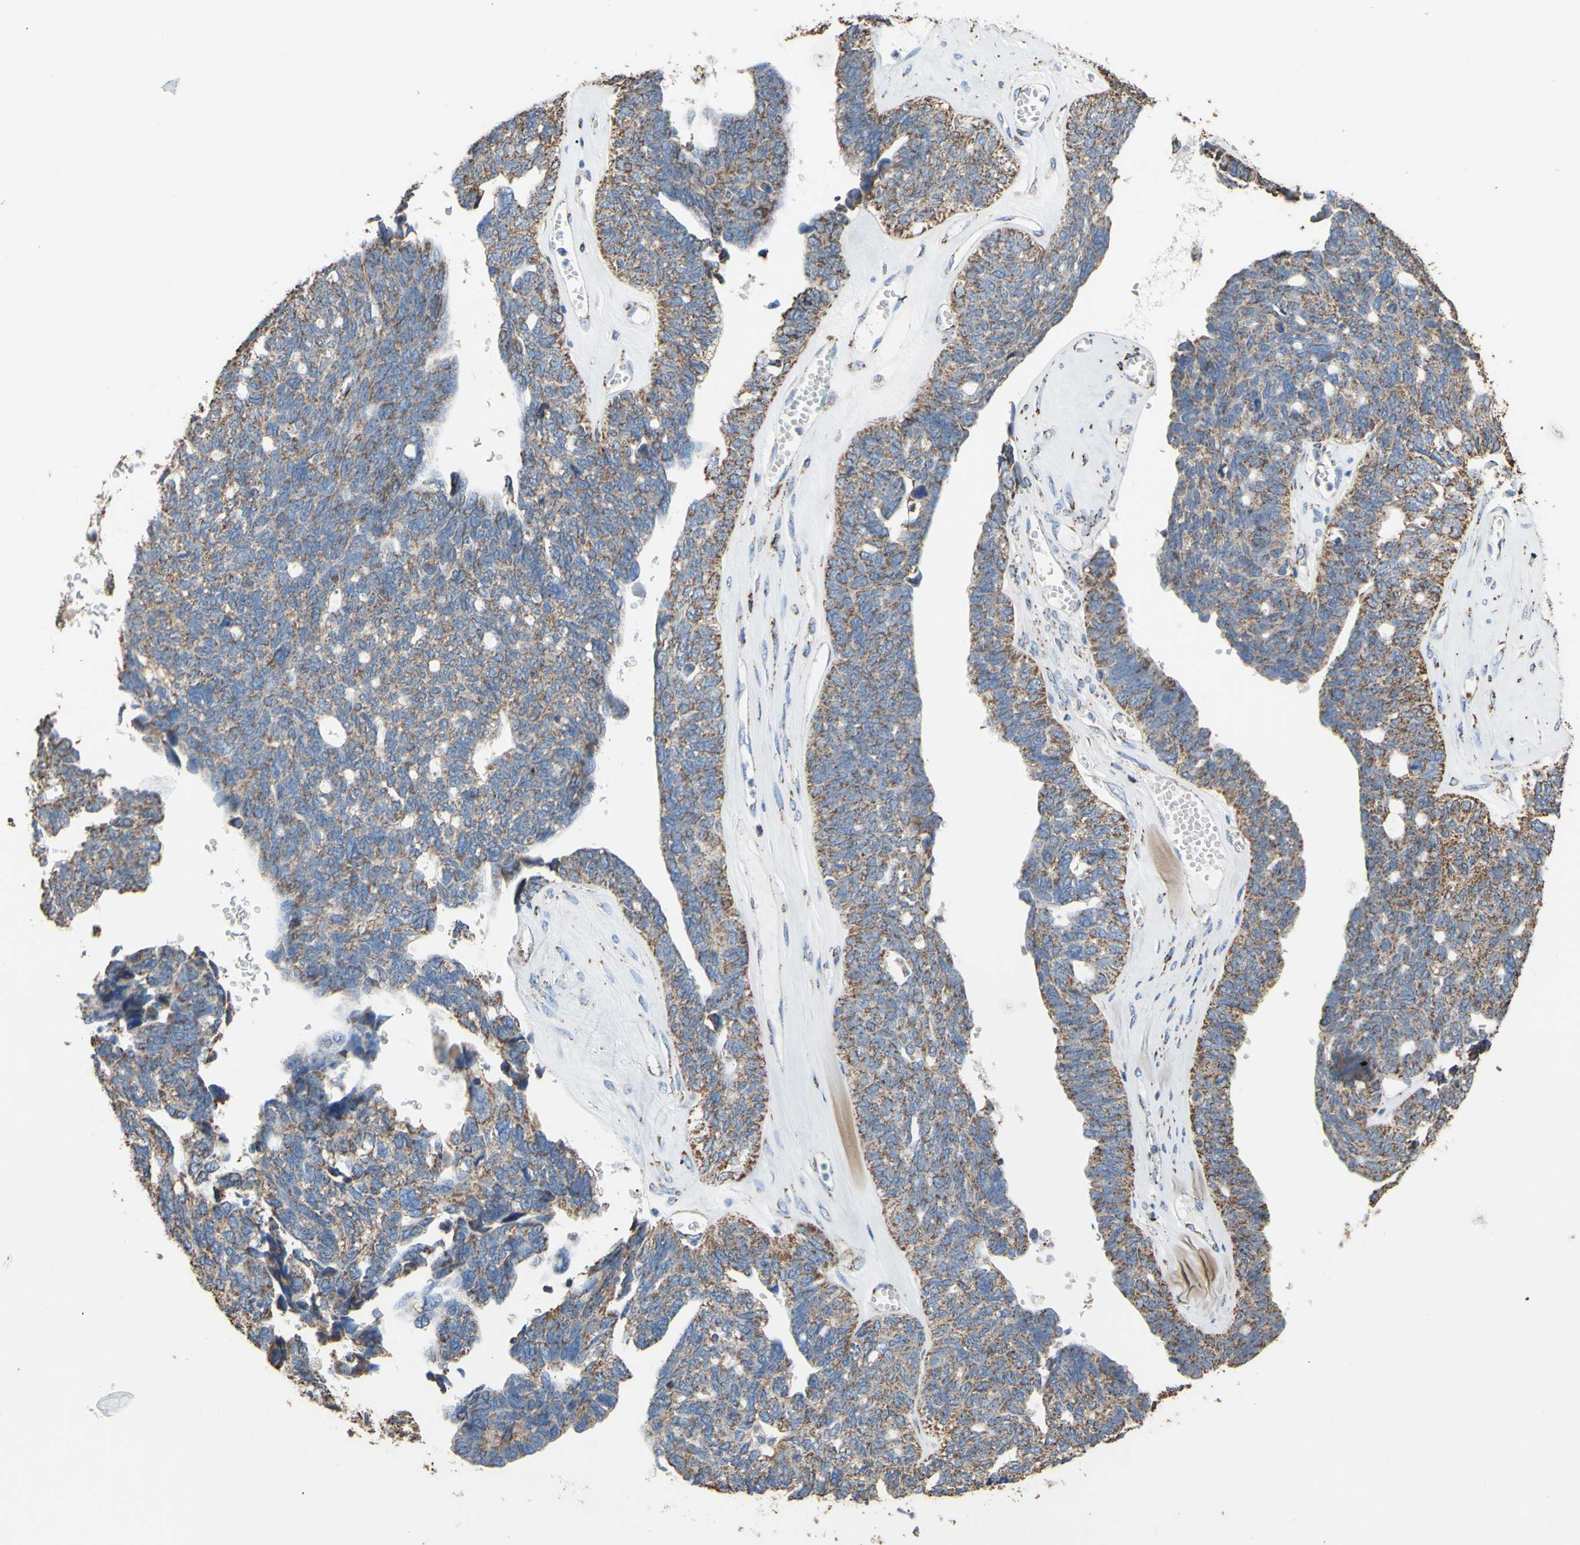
{"staining": {"intensity": "weak", "quantity": ">75%", "location": "cytoplasmic/membranous"}, "tissue": "ovarian cancer", "cell_type": "Tumor cells", "image_type": "cancer", "snomed": [{"axis": "morphology", "description": "Cystadenocarcinoma, serous, NOS"}, {"axis": "topography", "description": "Ovary"}], "caption": "This is an image of IHC staining of ovarian cancer, which shows weak staining in the cytoplasmic/membranous of tumor cells.", "gene": "CMKLR2", "patient": {"sex": "female", "age": 79}}